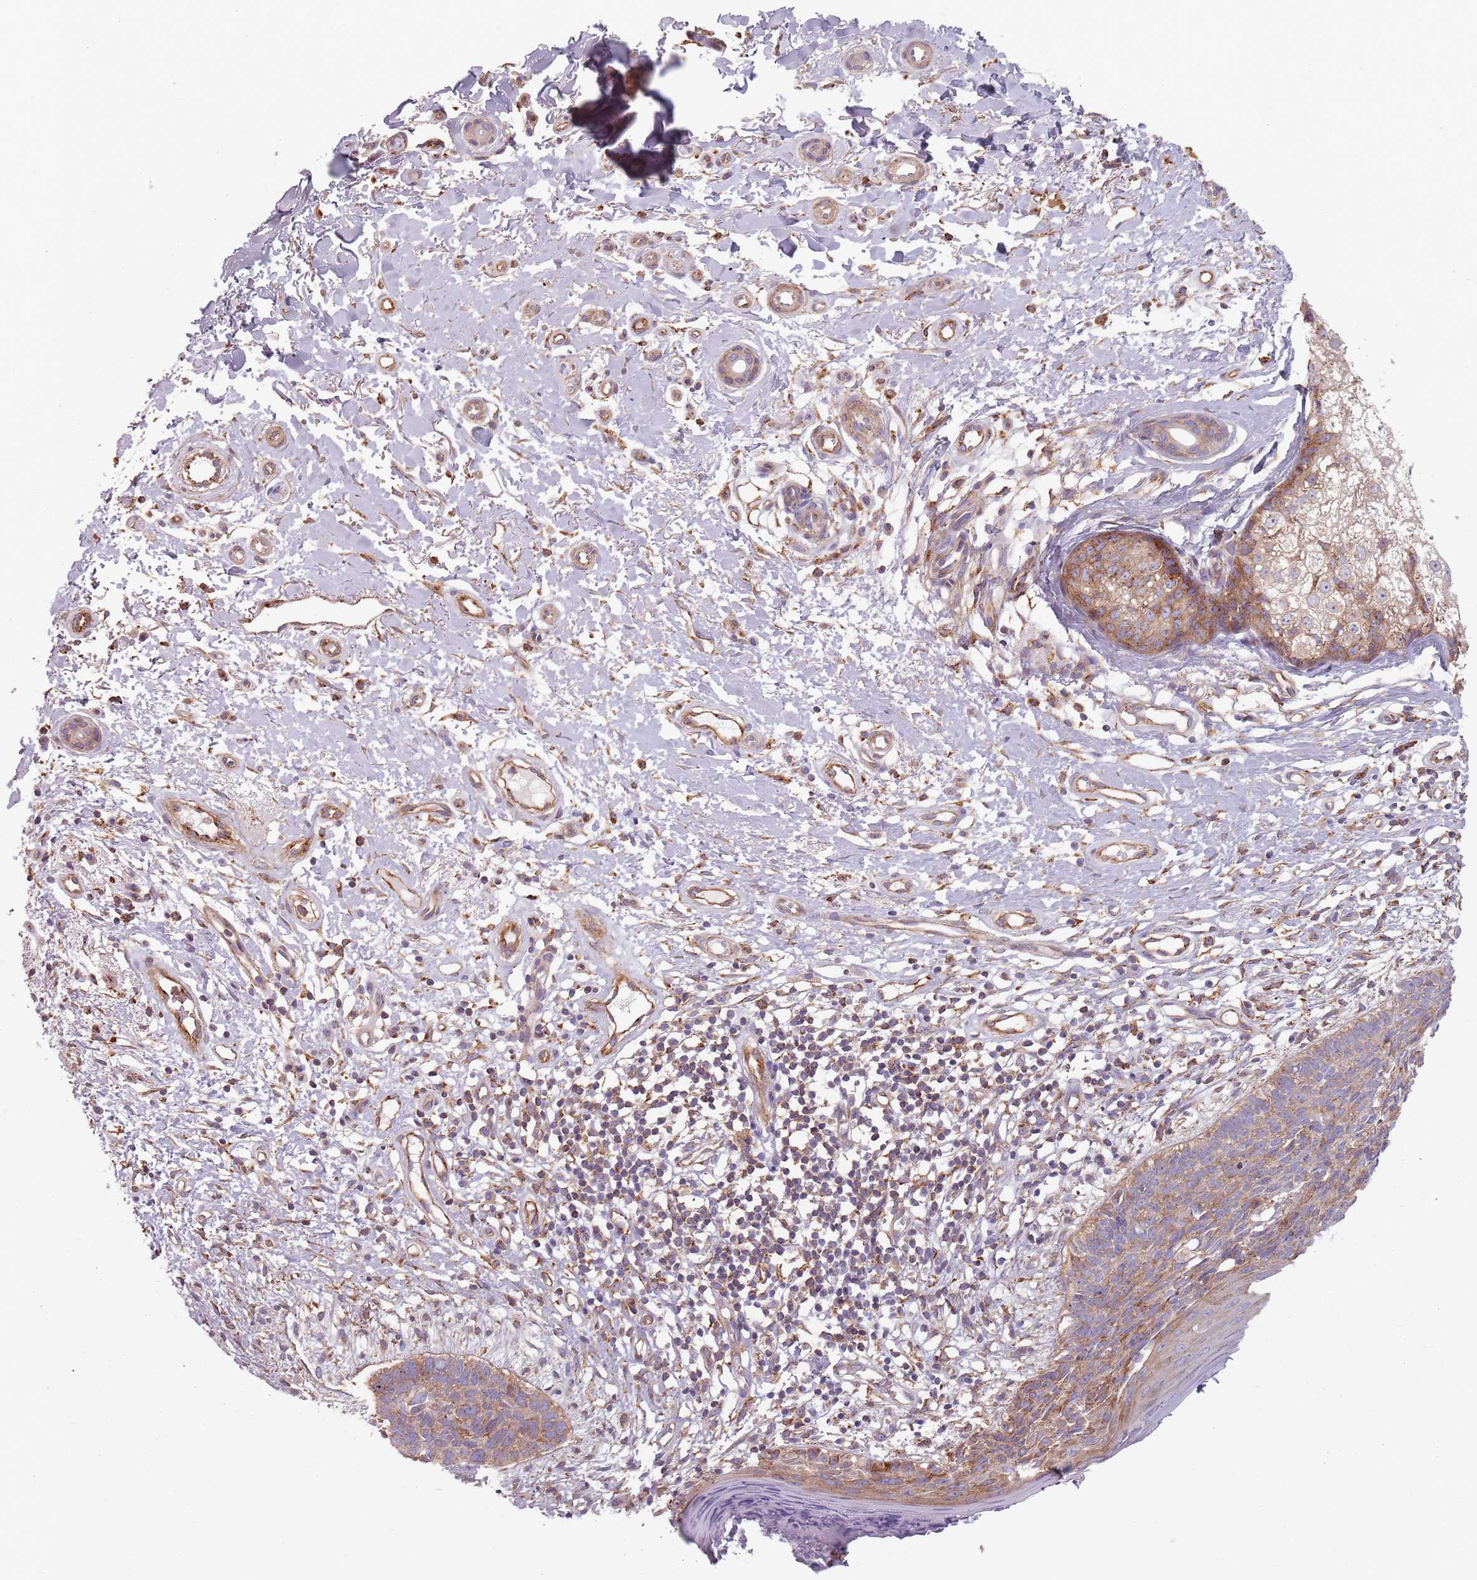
{"staining": {"intensity": "moderate", "quantity": "25%-75%", "location": "cytoplasmic/membranous"}, "tissue": "skin cancer", "cell_type": "Tumor cells", "image_type": "cancer", "snomed": [{"axis": "morphology", "description": "Basal cell carcinoma"}, {"axis": "topography", "description": "Skin"}], "caption": "A micrograph of basal cell carcinoma (skin) stained for a protein reveals moderate cytoplasmic/membranous brown staining in tumor cells.", "gene": "TPD52L2", "patient": {"sex": "male", "age": 78}}